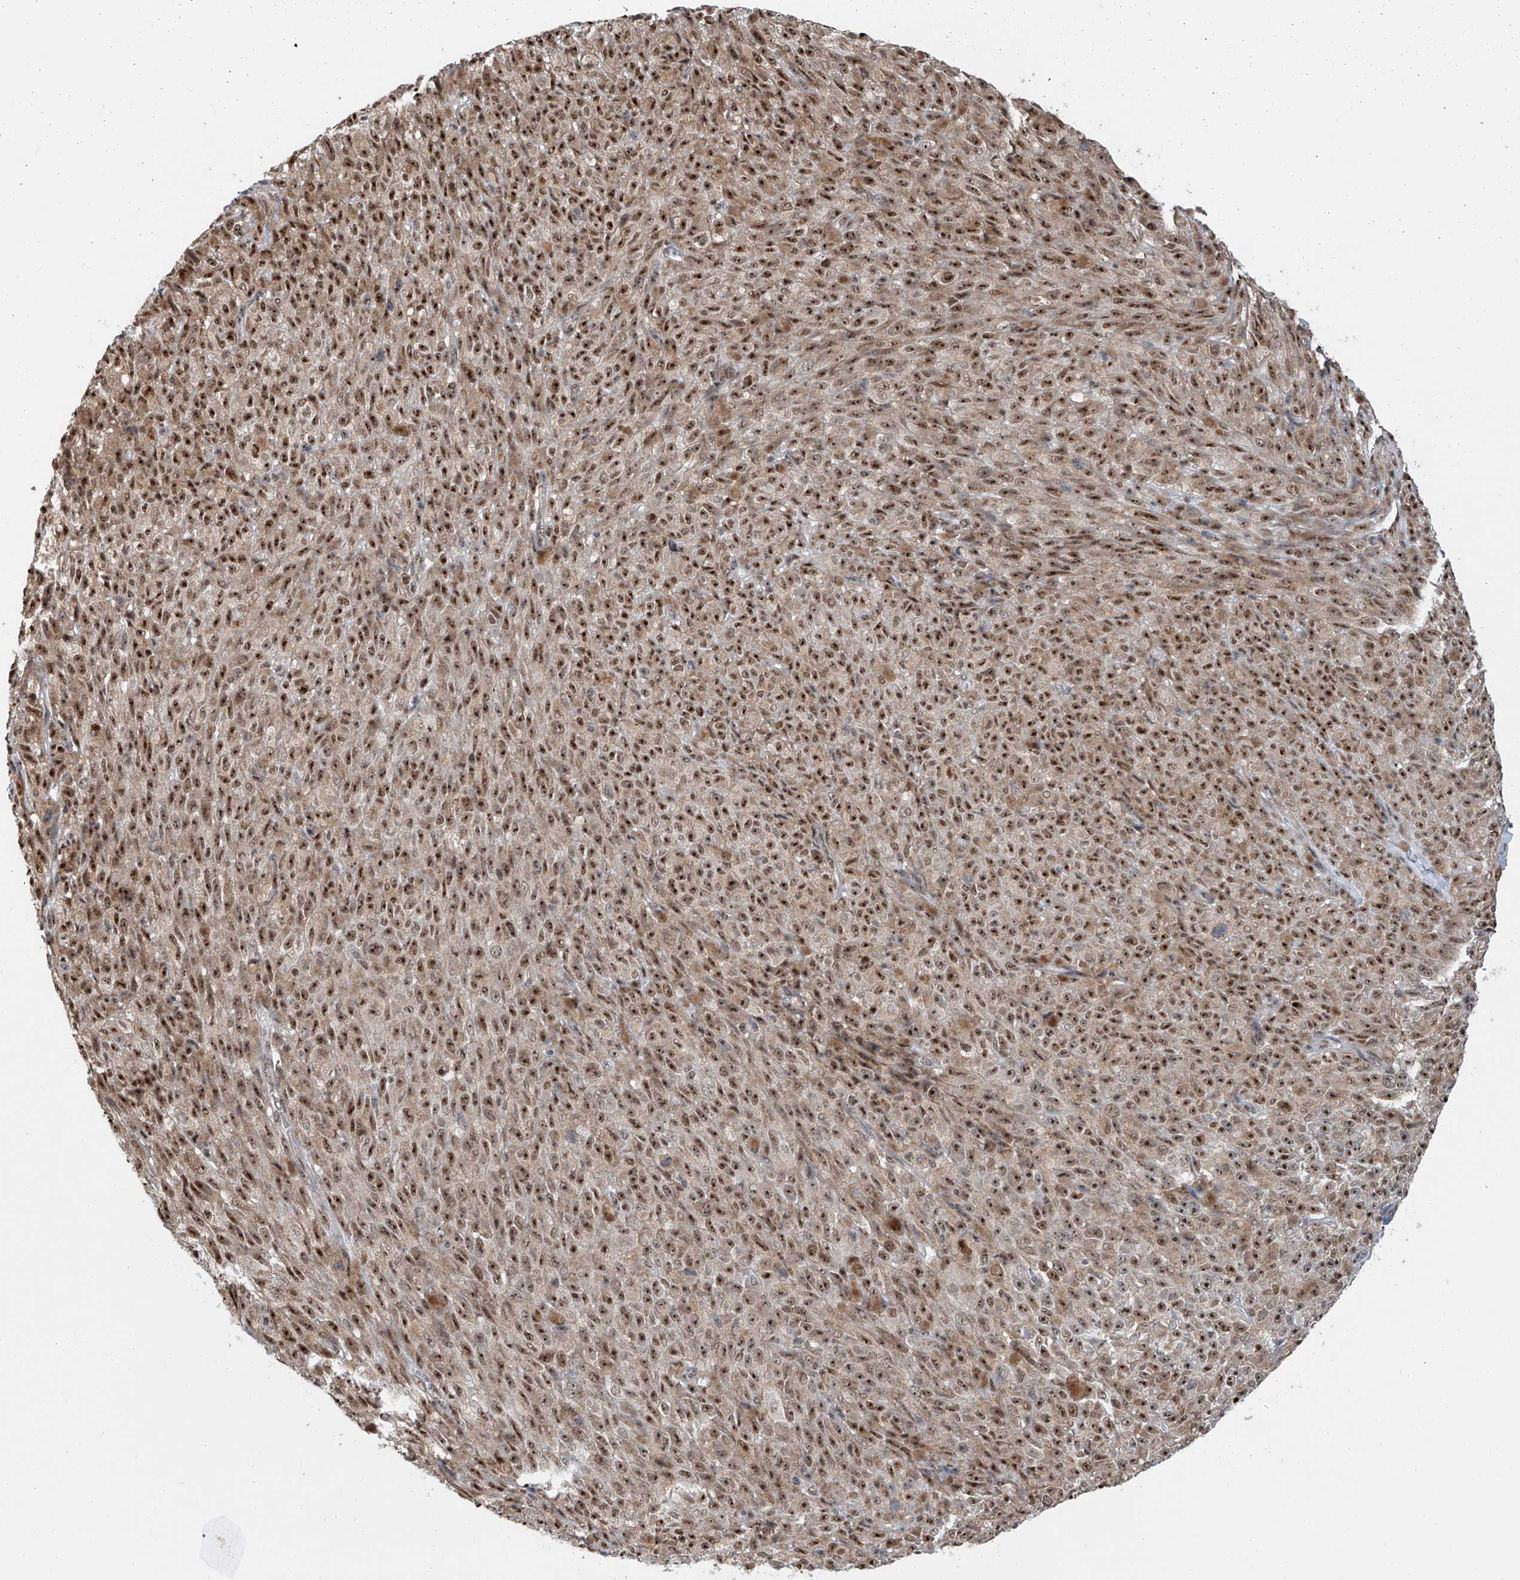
{"staining": {"intensity": "strong", "quantity": ">75%", "location": "nuclear"}, "tissue": "melanoma", "cell_type": "Tumor cells", "image_type": "cancer", "snomed": [{"axis": "morphology", "description": "Malignant melanoma, NOS"}, {"axis": "topography", "description": "Skin"}], "caption": "Immunohistochemical staining of melanoma displays strong nuclear protein positivity in about >75% of tumor cells.", "gene": "SDE2", "patient": {"sex": "female", "age": 82}}